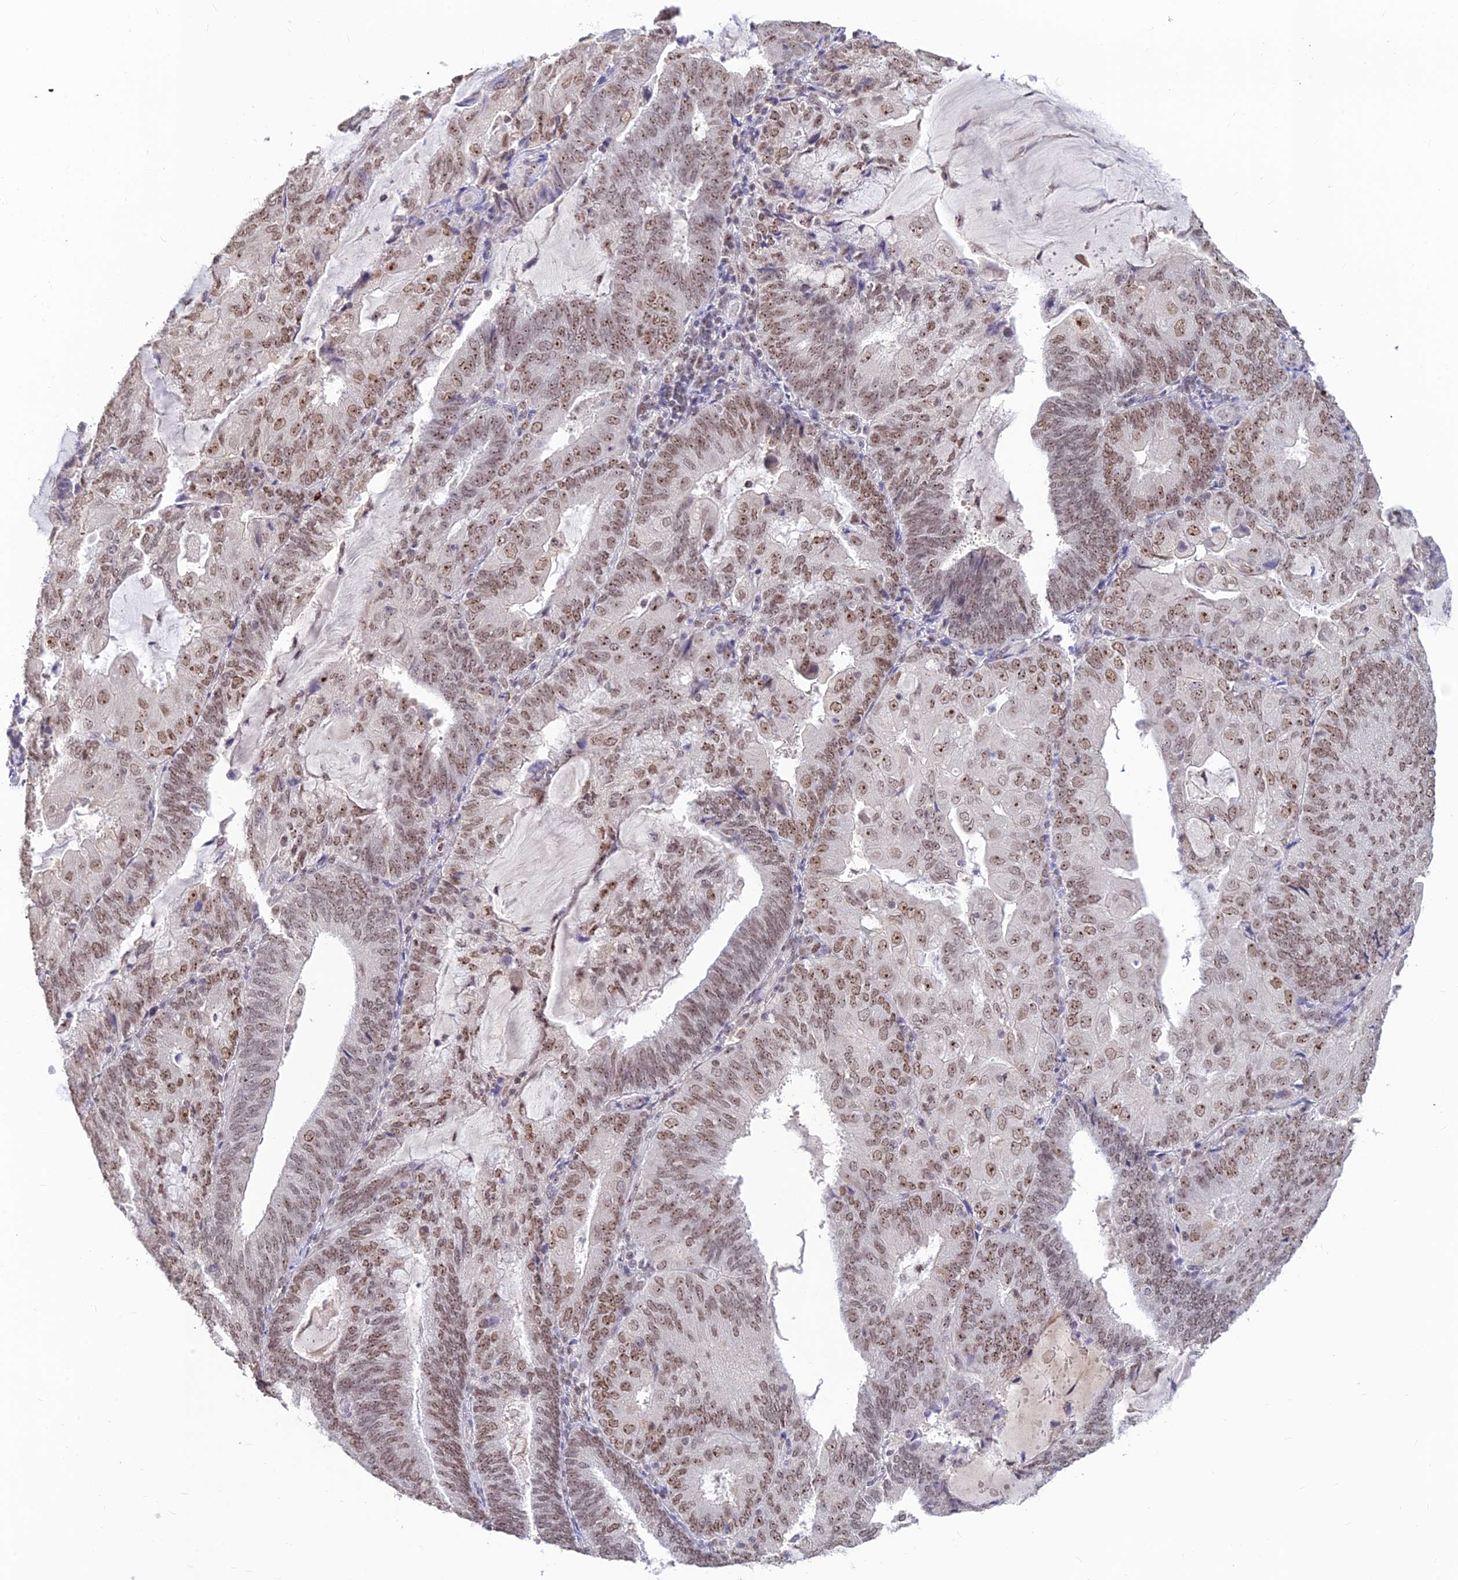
{"staining": {"intensity": "moderate", "quantity": "25%-75%", "location": "nuclear"}, "tissue": "endometrial cancer", "cell_type": "Tumor cells", "image_type": "cancer", "snomed": [{"axis": "morphology", "description": "Adenocarcinoma, NOS"}, {"axis": "topography", "description": "Endometrium"}], "caption": "A brown stain shows moderate nuclear expression of a protein in human endometrial adenocarcinoma tumor cells.", "gene": "POLR1G", "patient": {"sex": "female", "age": 81}}